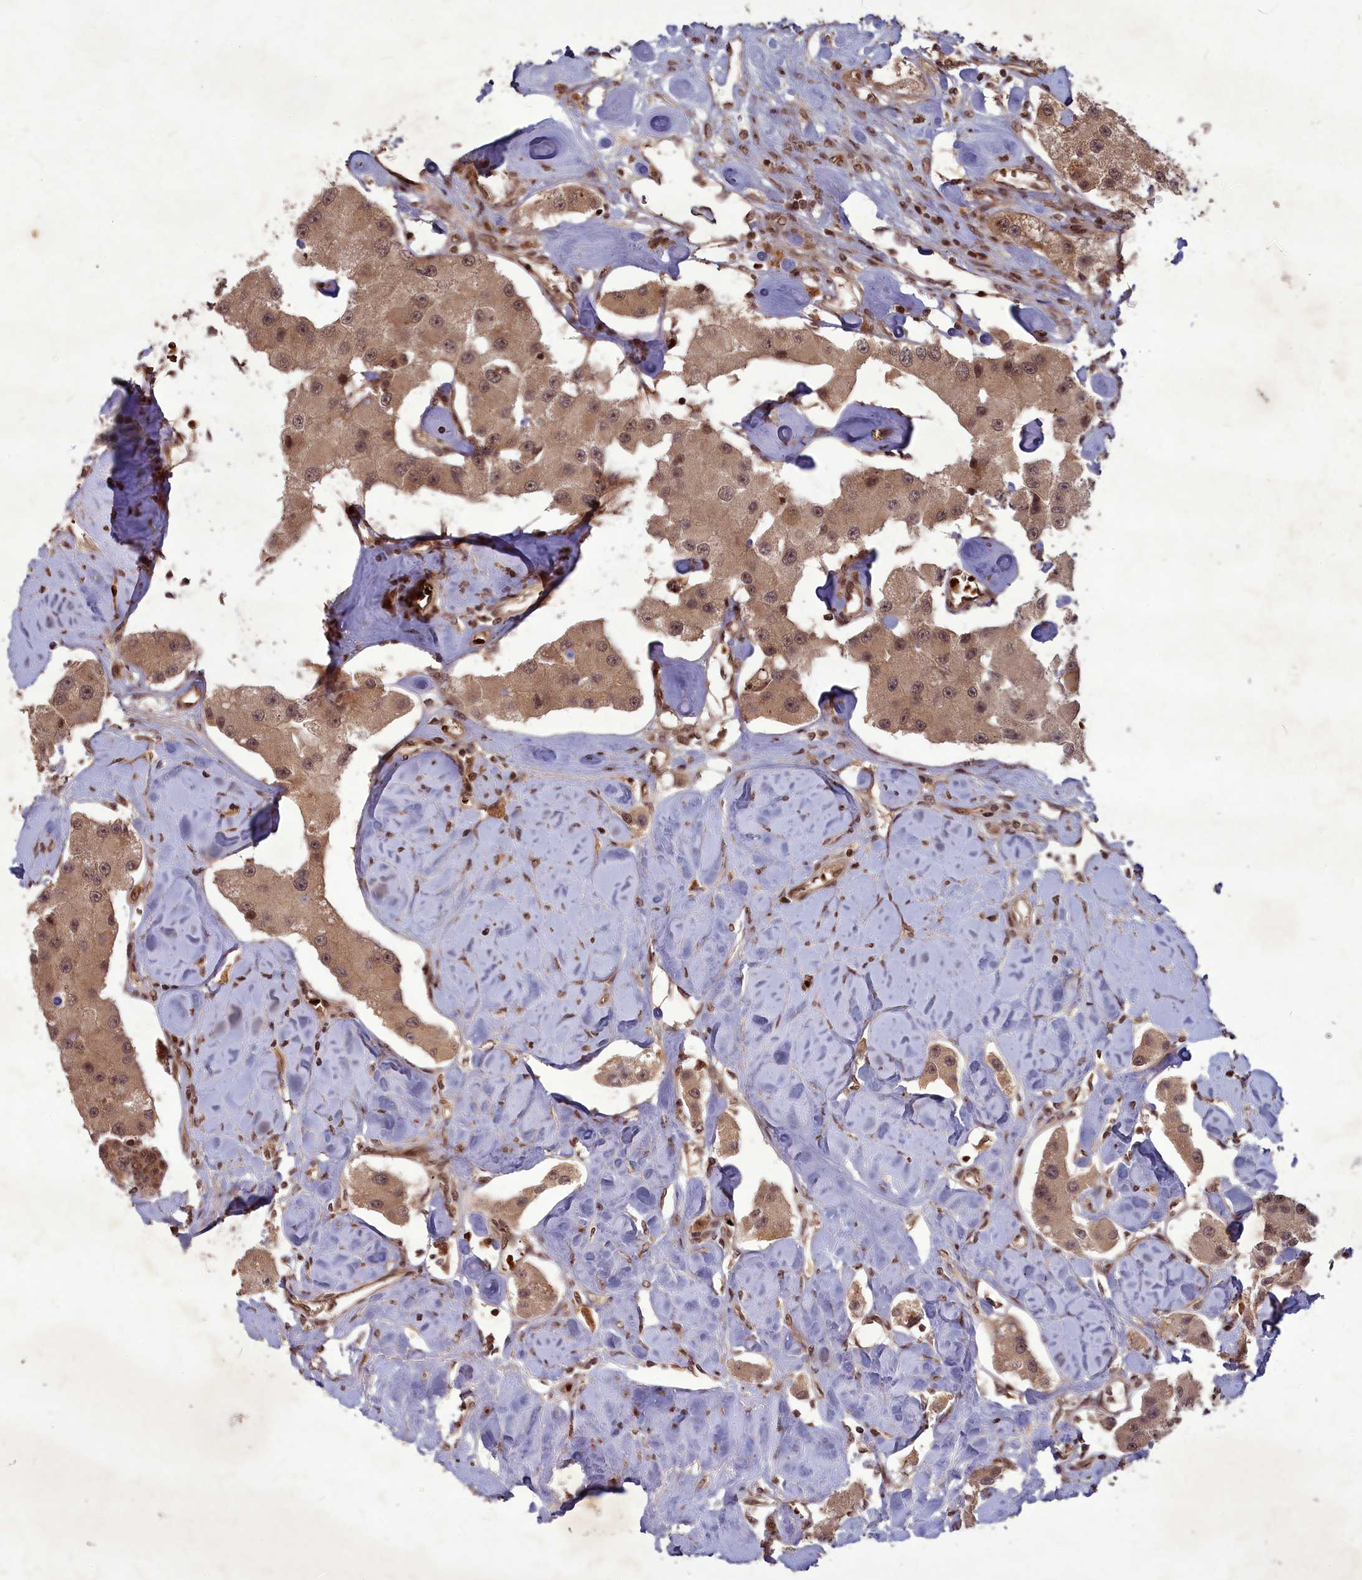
{"staining": {"intensity": "moderate", "quantity": ">75%", "location": "cytoplasmic/membranous,nuclear"}, "tissue": "carcinoid", "cell_type": "Tumor cells", "image_type": "cancer", "snomed": [{"axis": "morphology", "description": "Carcinoid, malignant, NOS"}, {"axis": "topography", "description": "Pancreas"}], "caption": "Brown immunohistochemical staining in carcinoid demonstrates moderate cytoplasmic/membranous and nuclear positivity in approximately >75% of tumor cells.", "gene": "SRMS", "patient": {"sex": "male", "age": 41}}